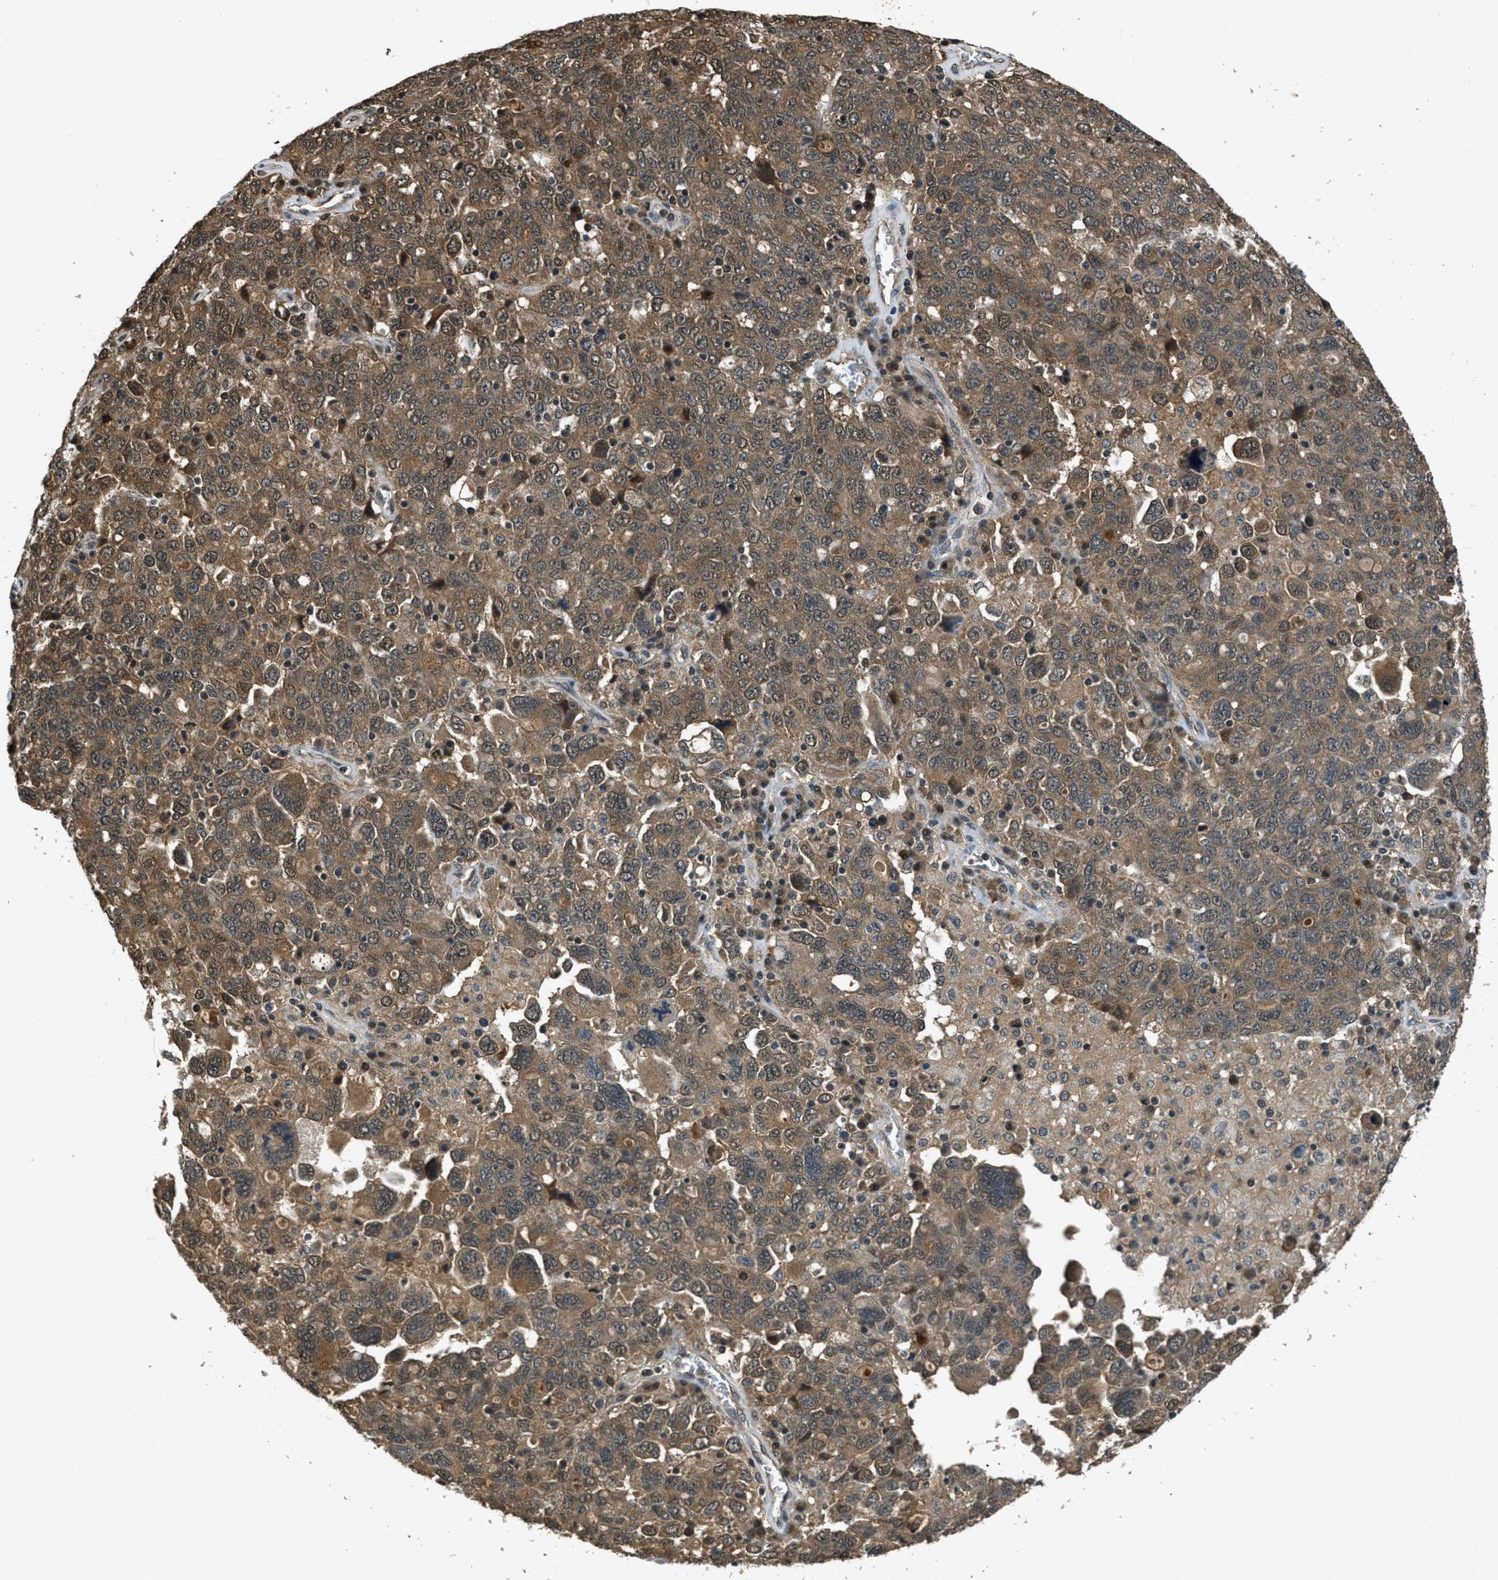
{"staining": {"intensity": "moderate", "quantity": ">75%", "location": "cytoplasmic/membranous"}, "tissue": "ovarian cancer", "cell_type": "Tumor cells", "image_type": "cancer", "snomed": [{"axis": "morphology", "description": "Carcinoma, endometroid"}, {"axis": "topography", "description": "Ovary"}], "caption": "An immunohistochemistry (IHC) histopathology image of neoplastic tissue is shown. Protein staining in brown highlights moderate cytoplasmic/membranous positivity in ovarian endometroid carcinoma within tumor cells. (brown staining indicates protein expression, while blue staining denotes nuclei).", "gene": "DUSP6", "patient": {"sex": "female", "age": 62}}